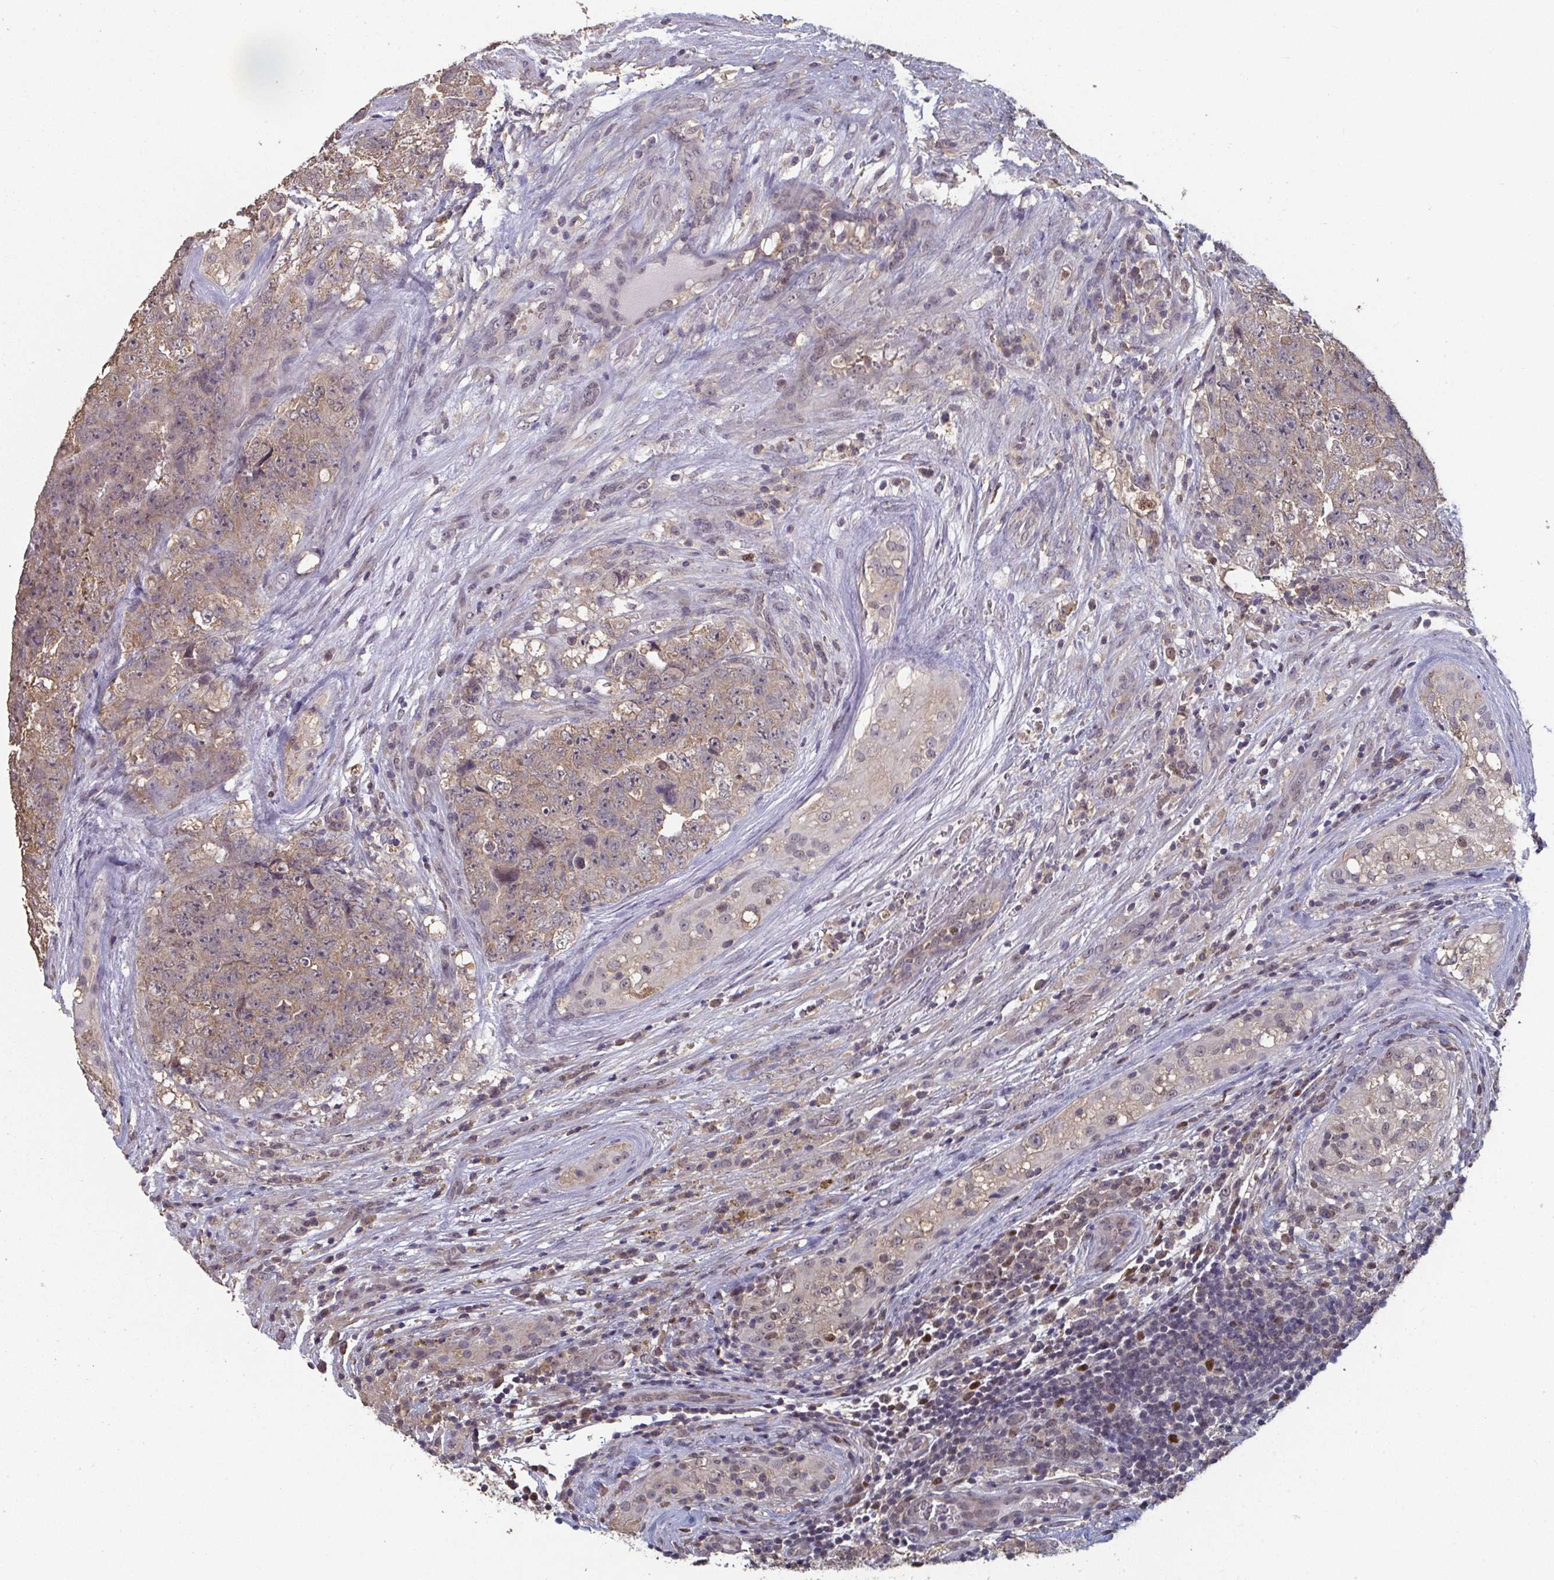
{"staining": {"intensity": "moderate", "quantity": ">75%", "location": "cytoplasmic/membranous"}, "tissue": "testis cancer", "cell_type": "Tumor cells", "image_type": "cancer", "snomed": [{"axis": "morphology", "description": "Seminoma, NOS"}, {"axis": "morphology", "description": "Teratoma, malignant, NOS"}, {"axis": "topography", "description": "Testis"}], "caption": "Immunohistochemical staining of testis cancer (malignant teratoma) reveals moderate cytoplasmic/membranous protein positivity in approximately >75% of tumor cells.", "gene": "LIX1", "patient": {"sex": "male", "age": 34}}